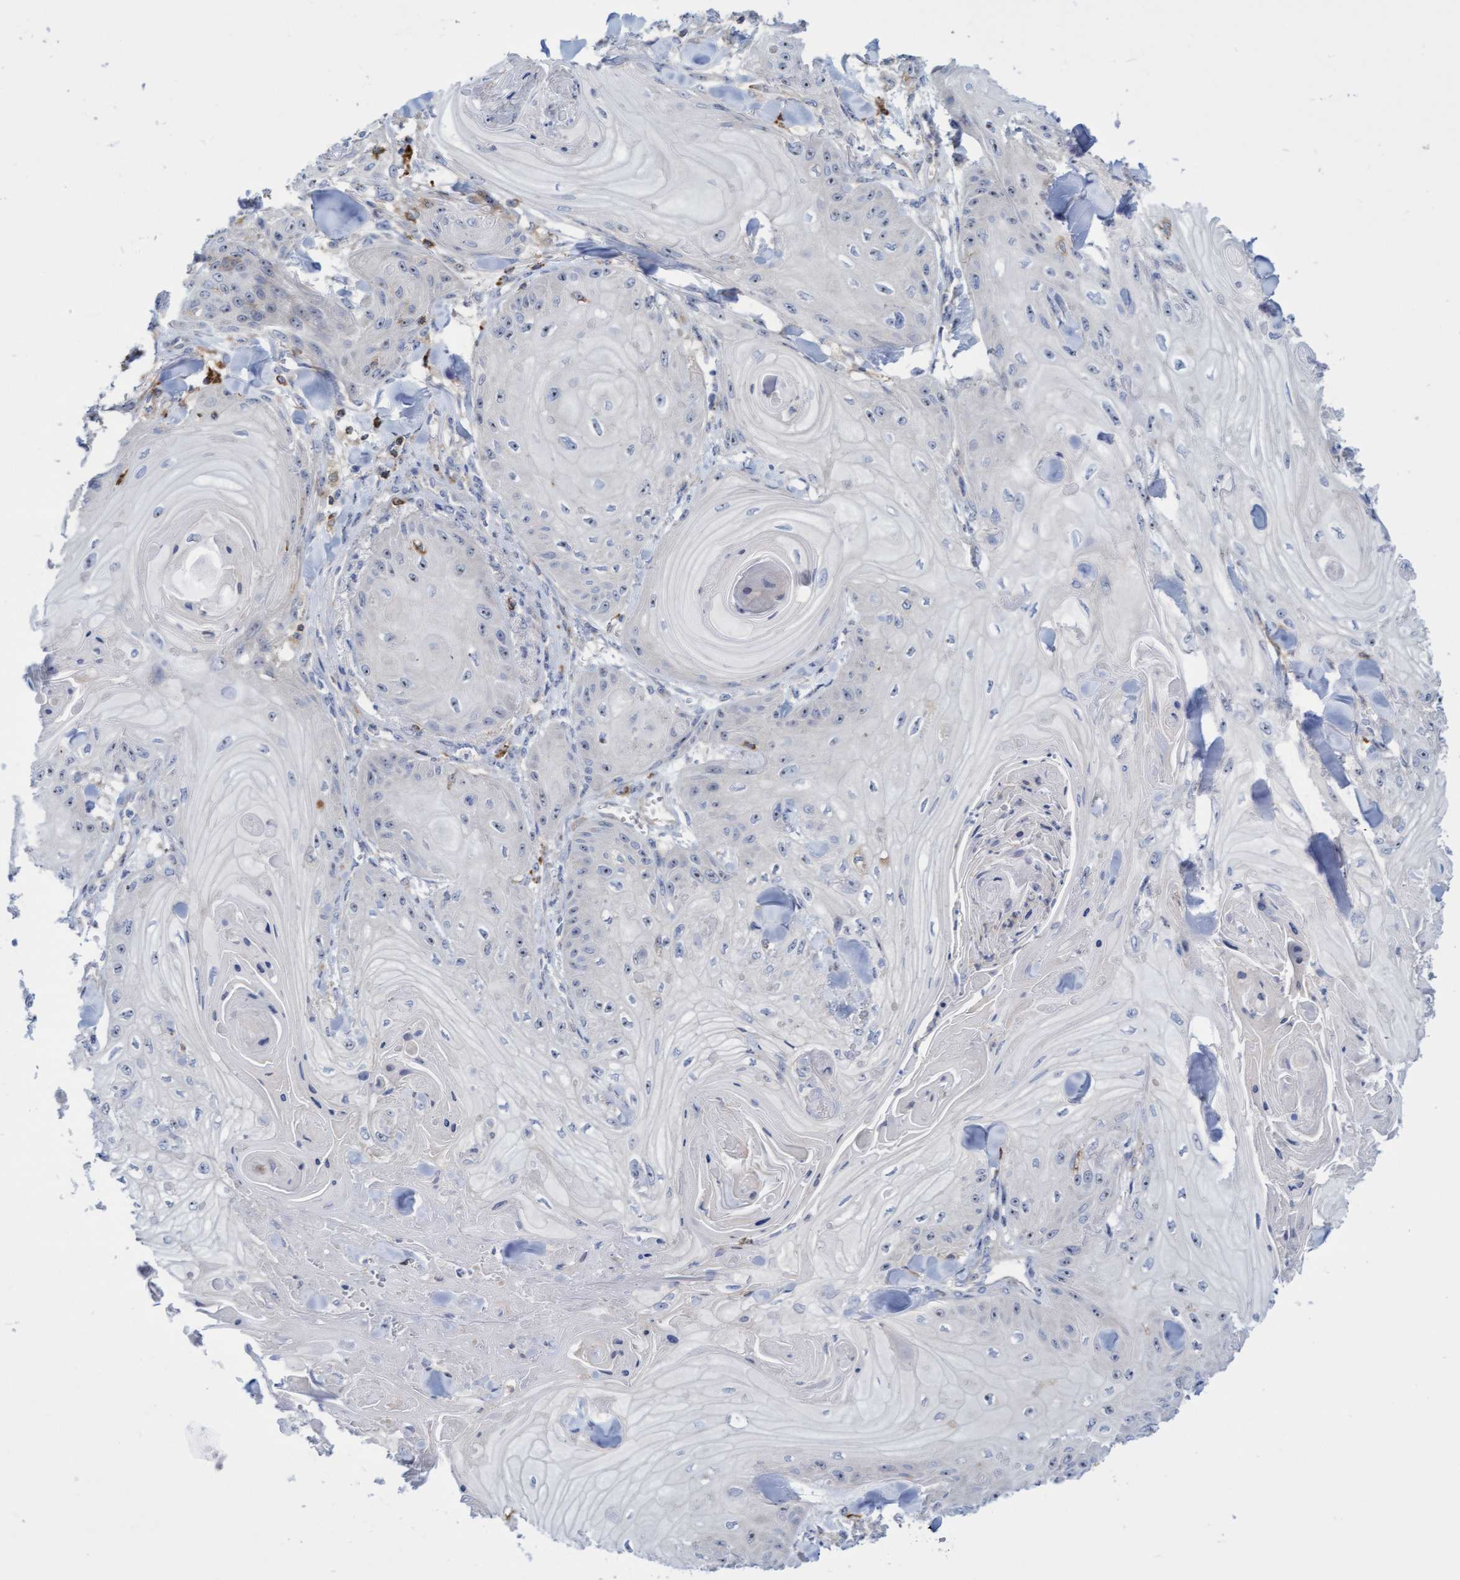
{"staining": {"intensity": "negative", "quantity": "none", "location": "none"}, "tissue": "skin cancer", "cell_type": "Tumor cells", "image_type": "cancer", "snomed": [{"axis": "morphology", "description": "Squamous cell carcinoma, NOS"}, {"axis": "topography", "description": "Skin"}], "caption": "High magnification brightfield microscopy of skin cancer stained with DAB (brown) and counterstained with hematoxylin (blue): tumor cells show no significant expression.", "gene": "FNBP1", "patient": {"sex": "male", "age": 74}}